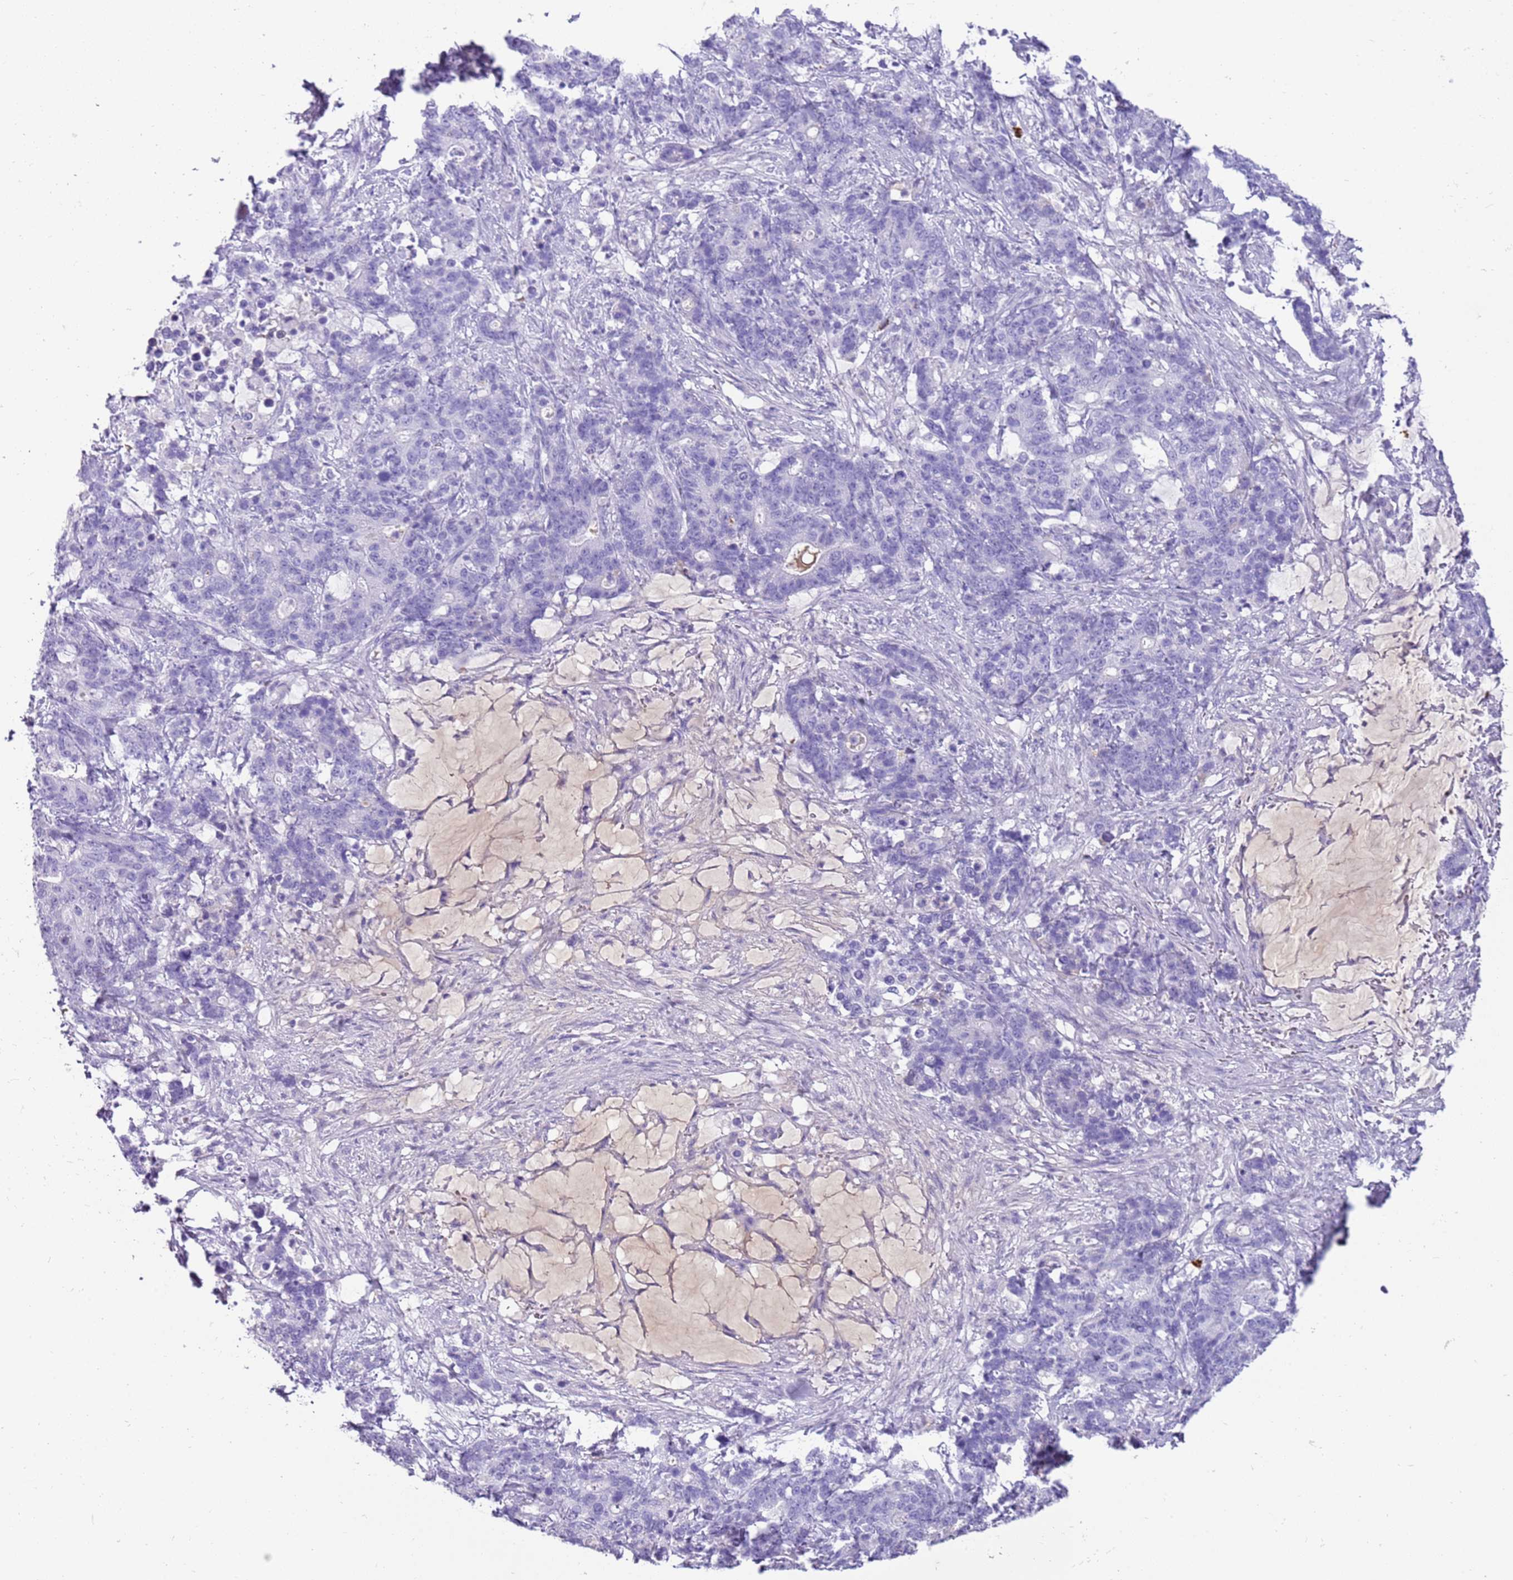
{"staining": {"intensity": "negative", "quantity": "none", "location": "none"}, "tissue": "stomach cancer", "cell_type": "Tumor cells", "image_type": "cancer", "snomed": [{"axis": "morphology", "description": "Normal tissue, NOS"}, {"axis": "morphology", "description": "Adenocarcinoma, NOS"}, {"axis": "topography", "description": "Stomach"}], "caption": "Tumor cells show no significant expression in stomach cancer.", "gene": "IGKV3D-11", "patient": {"sex": "female", "age": 64}}